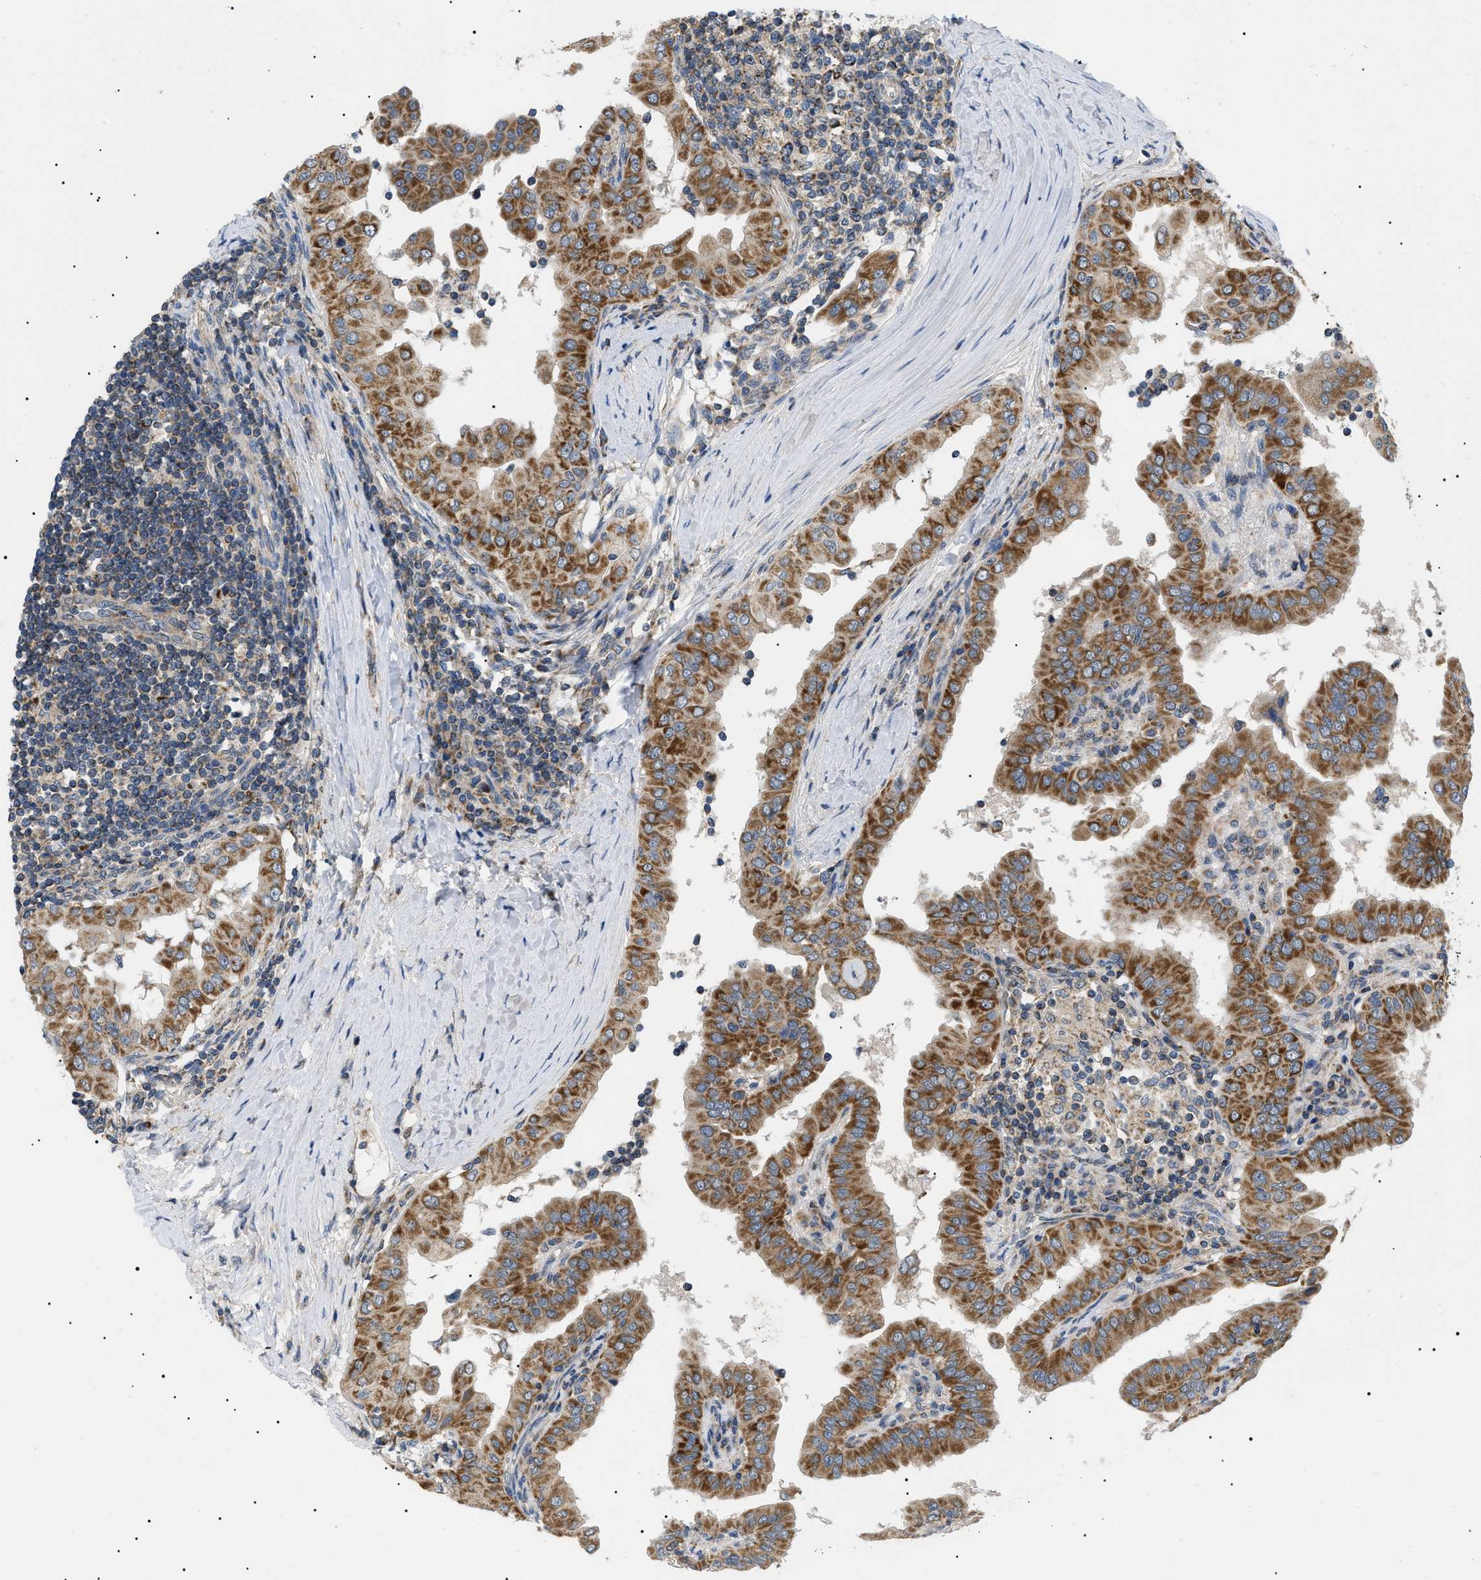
{"staining": {"intensity": "moderate", "quantity": ">75%", "location": "cytoplasmic/membranous"}, "tissue": "thyroid cancer", "cell_type": "Tumor cells", "image_type": "cancer", "snomed": [{"axis": "morphology", "description": "Papillary adenocarcinoma, NOS"}, {"axis": "topography", "description": "Thyroid gland"}], "caption": "Protein expression analysis of thyroid papillary adenocarcinoma exhibits moderate cytoplasmic/membranous expression in about >75% of tumor cells. (DAB (3,3'-diaminobenzidine) = brown stain, brightfield microscopy at high magnification).", "gene": "TOMM6", "patient": {"sex": "male", "age": 33}}